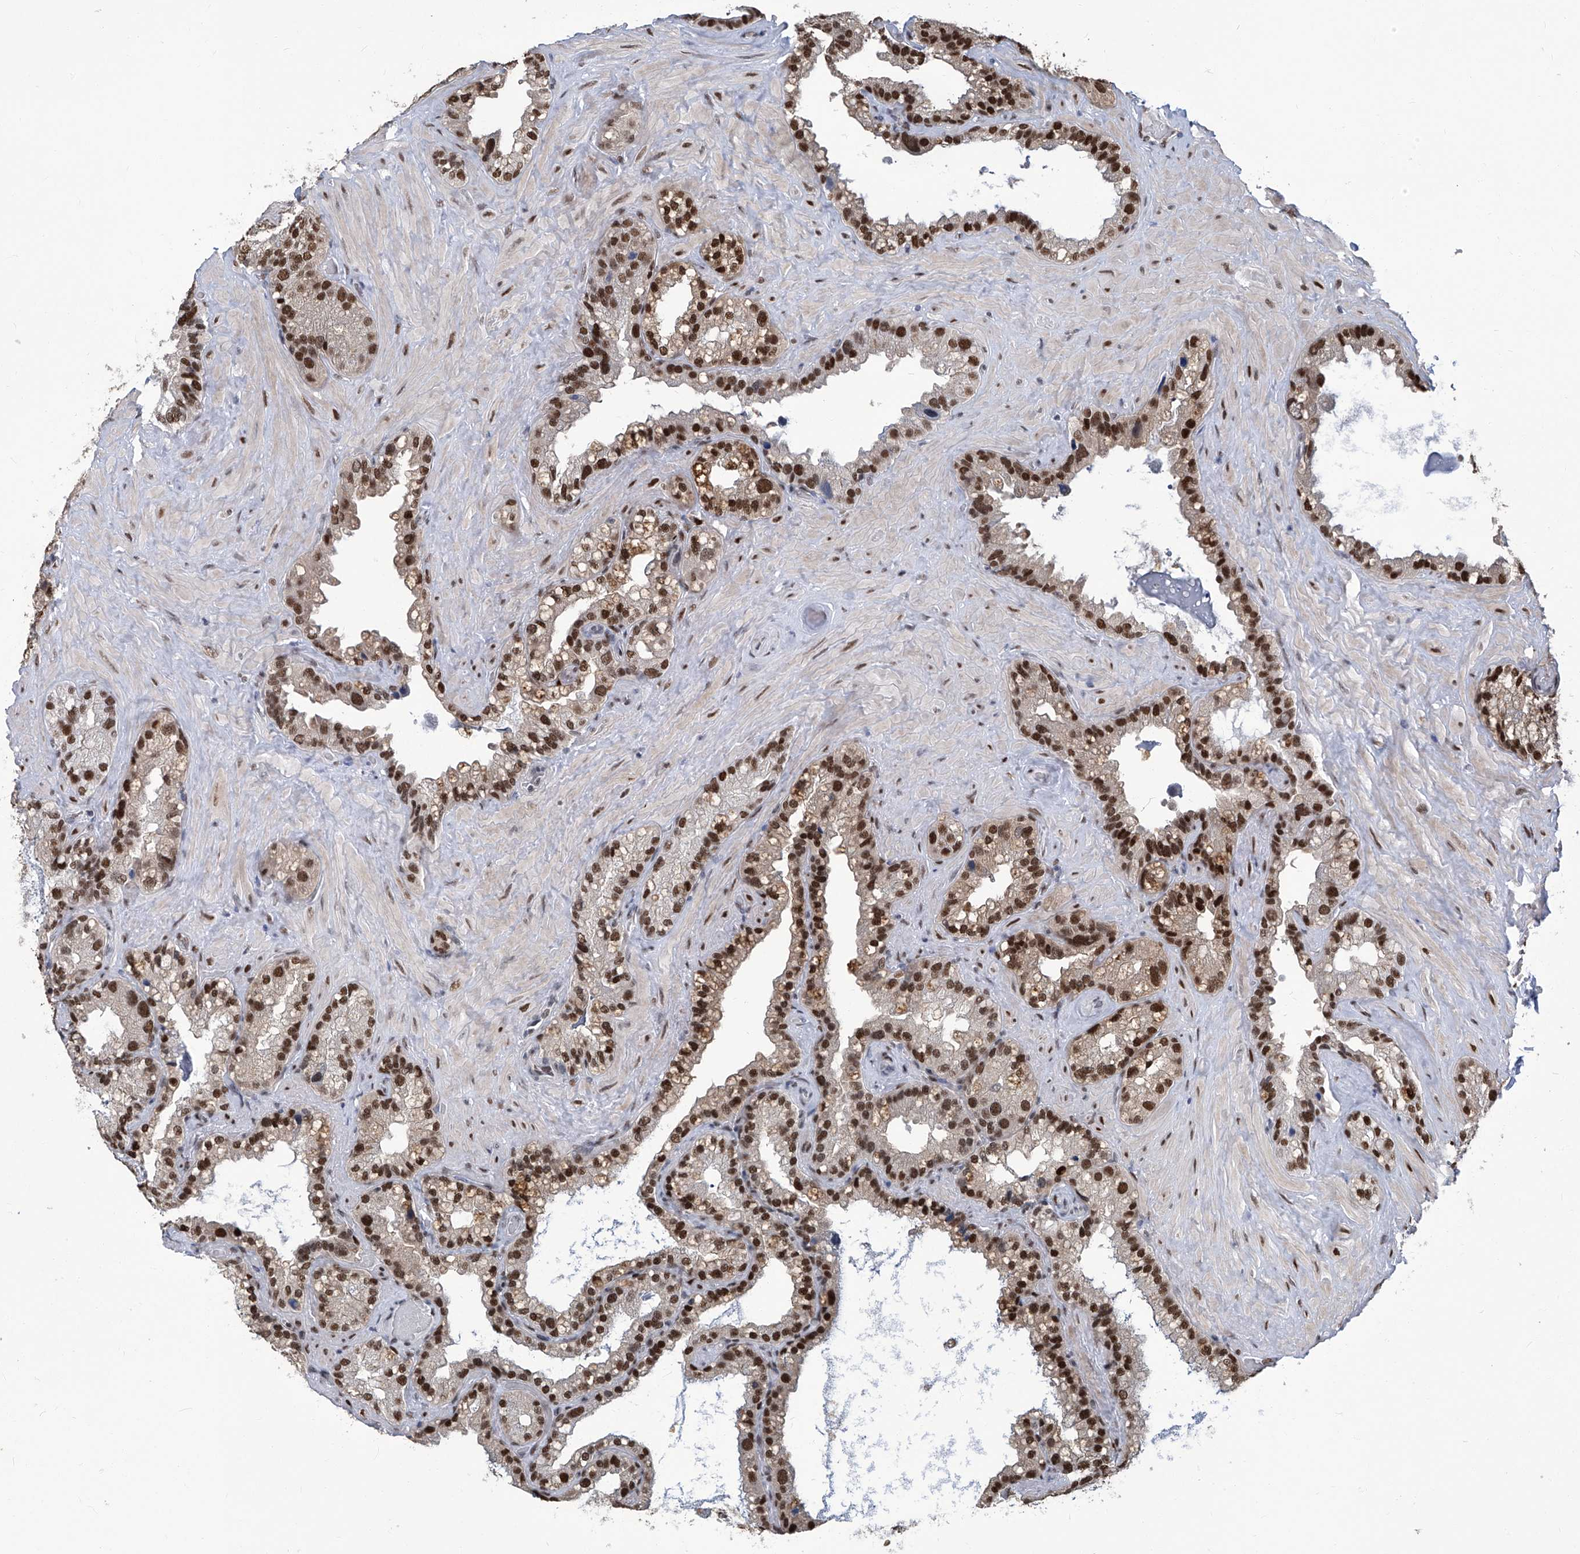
{"staining": {"intensity": "strong", "quantity": ">75%", "location": "nuclear"}, "tissue": "seminal vesicle", "cell_type": "Glandular cells", "image_type": "normal", "snomed": [{"axis": "morphology", "description": "Normal tissue, NOS"}, {"axis": "topography", "description": "Prostate"}, {"axis": "topography", "description": "Seminal veicle"}], "caption": "Protein positivity by IHC displays strong nuclear expression in about >75% of glandular cells in unremarkable seminal vesicle. The staining was performed using DAB (3,3'-diaminobenzidine), with brown indicating positive protein expression. Nuclei are stained blue with hematoxylin.", "gene": "PCNA", "patient": {"sex": "male", "age": 68}}